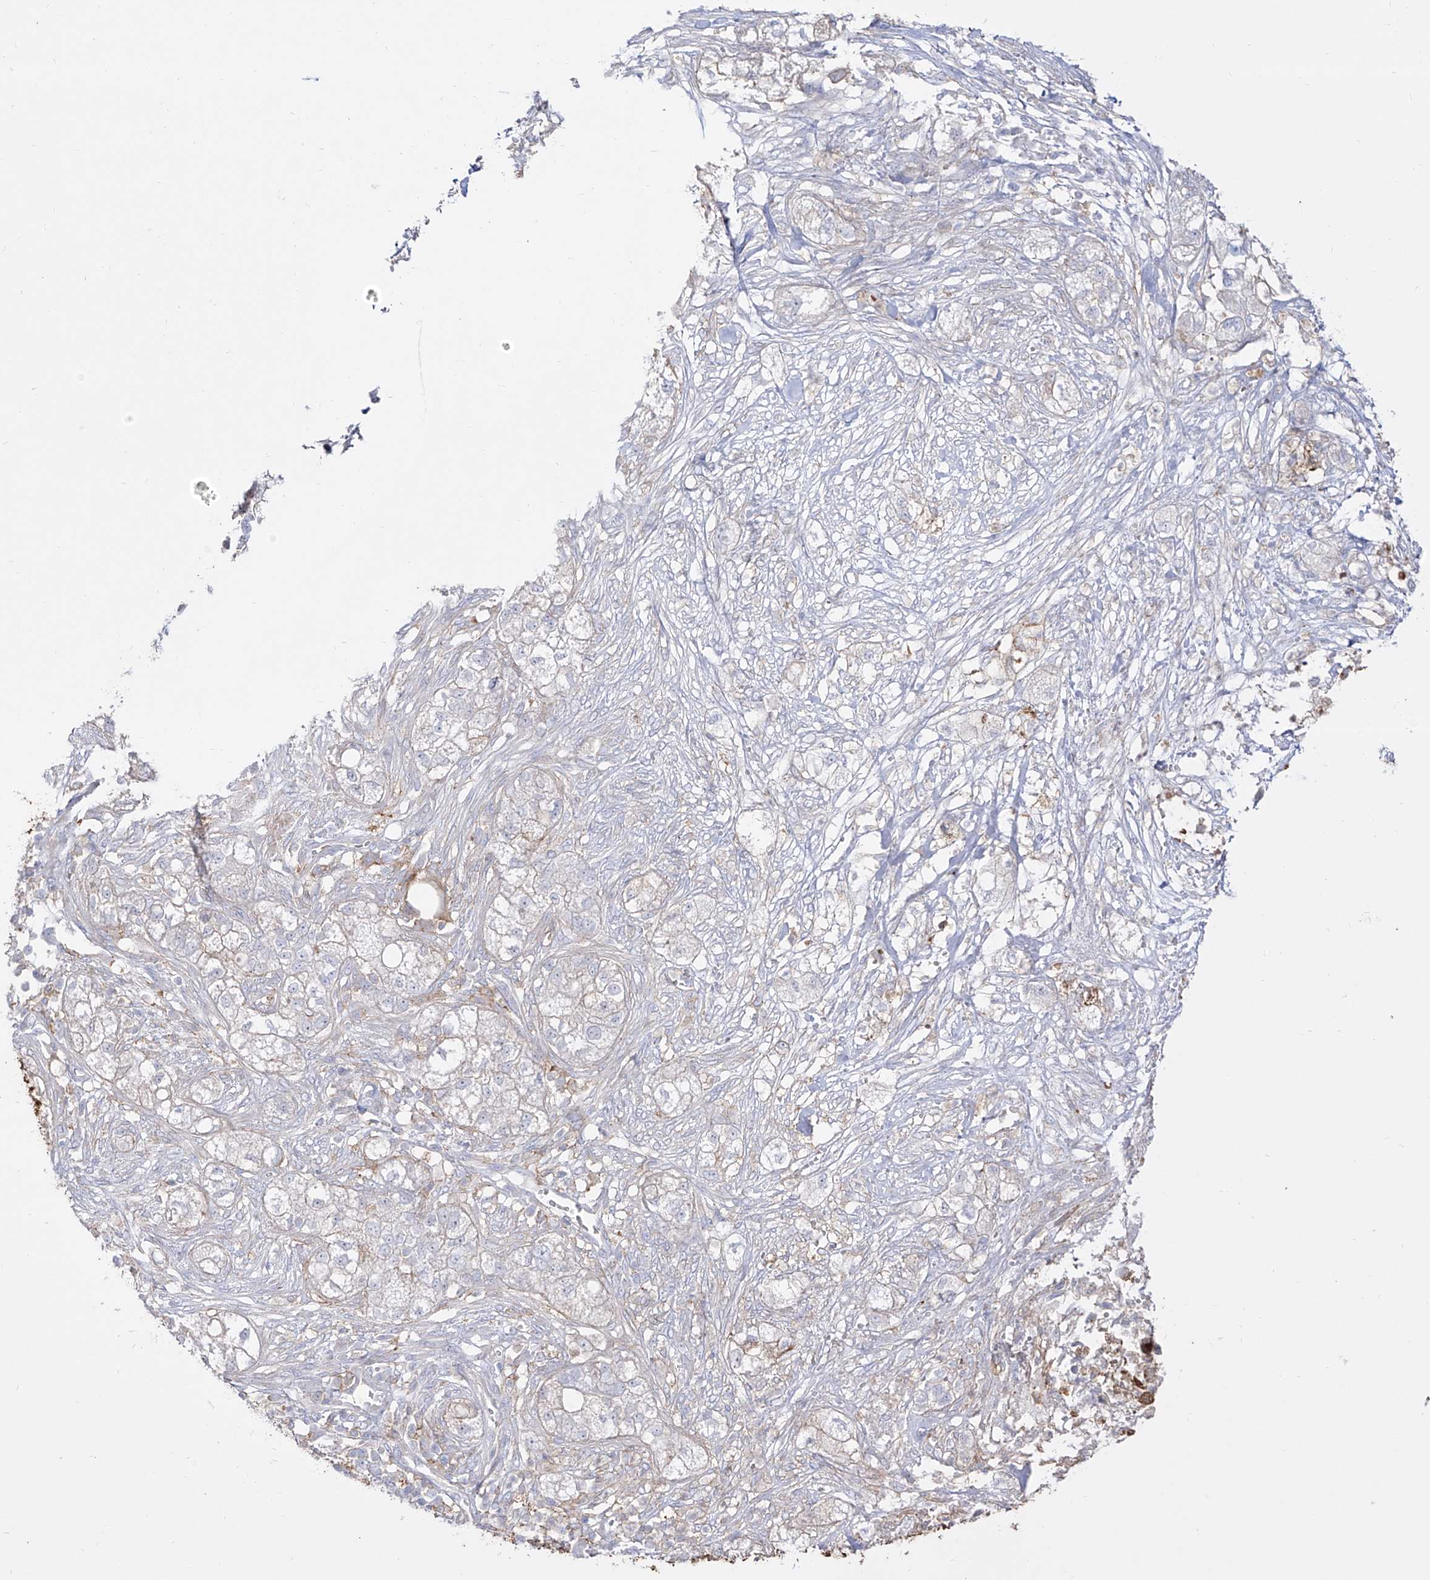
{"staining": {"intensity": "negative", "quantity": "none", "location": "none"}, "tissue": "pancreatic cancer", "cell_type": "Tumor cells", "image_type": "cancer", "snomed": [{"axis": "morphology", "description": "Adenocarcinoma, NOS"}, {"axis": "topography", "description": "Pancreas"}], "caption": "Tumor cells are negative for brown protein staining in pancreatic cancer.", "gene": "ZGRF1", "patient": {"sex": "female", "age": 78}}